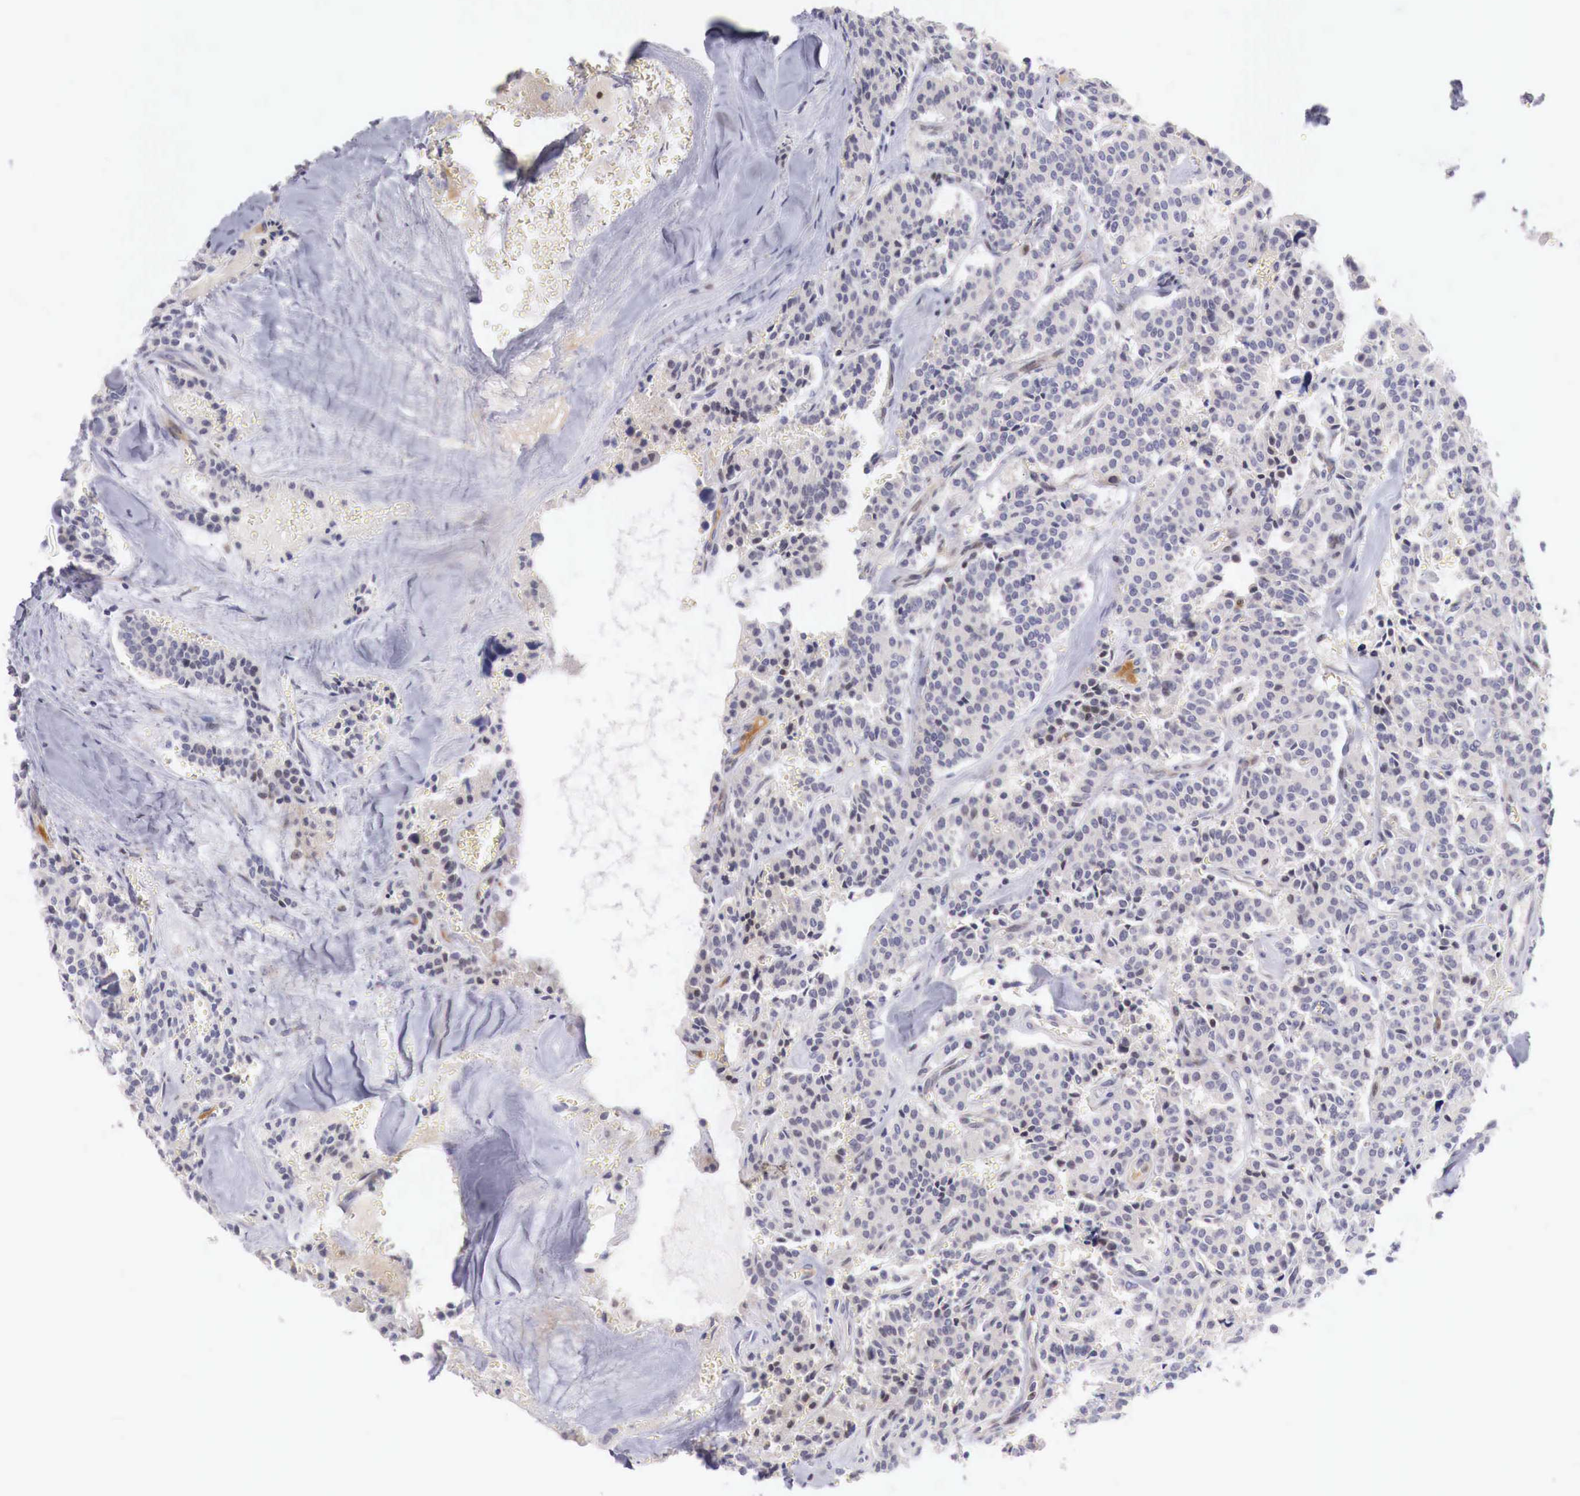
{"staining": {"intensity": "negative", "quantity": "none", "location": "none"}, "tissue": "carcinoid", "cell_type": "Tumor cells", "image_type": "cancer", "snomed": [{"axis": "morphology", "description": "Carcinoid, malignant, NOS"}, {"axis": "topography", "description": "Bronchus"}], "caption": "This is an IHC micrograph of malignant carcinoid. There is no expression in tumor cells.", "gene": "CLCN5", "patient": {"sex": "male", "age": 55}}